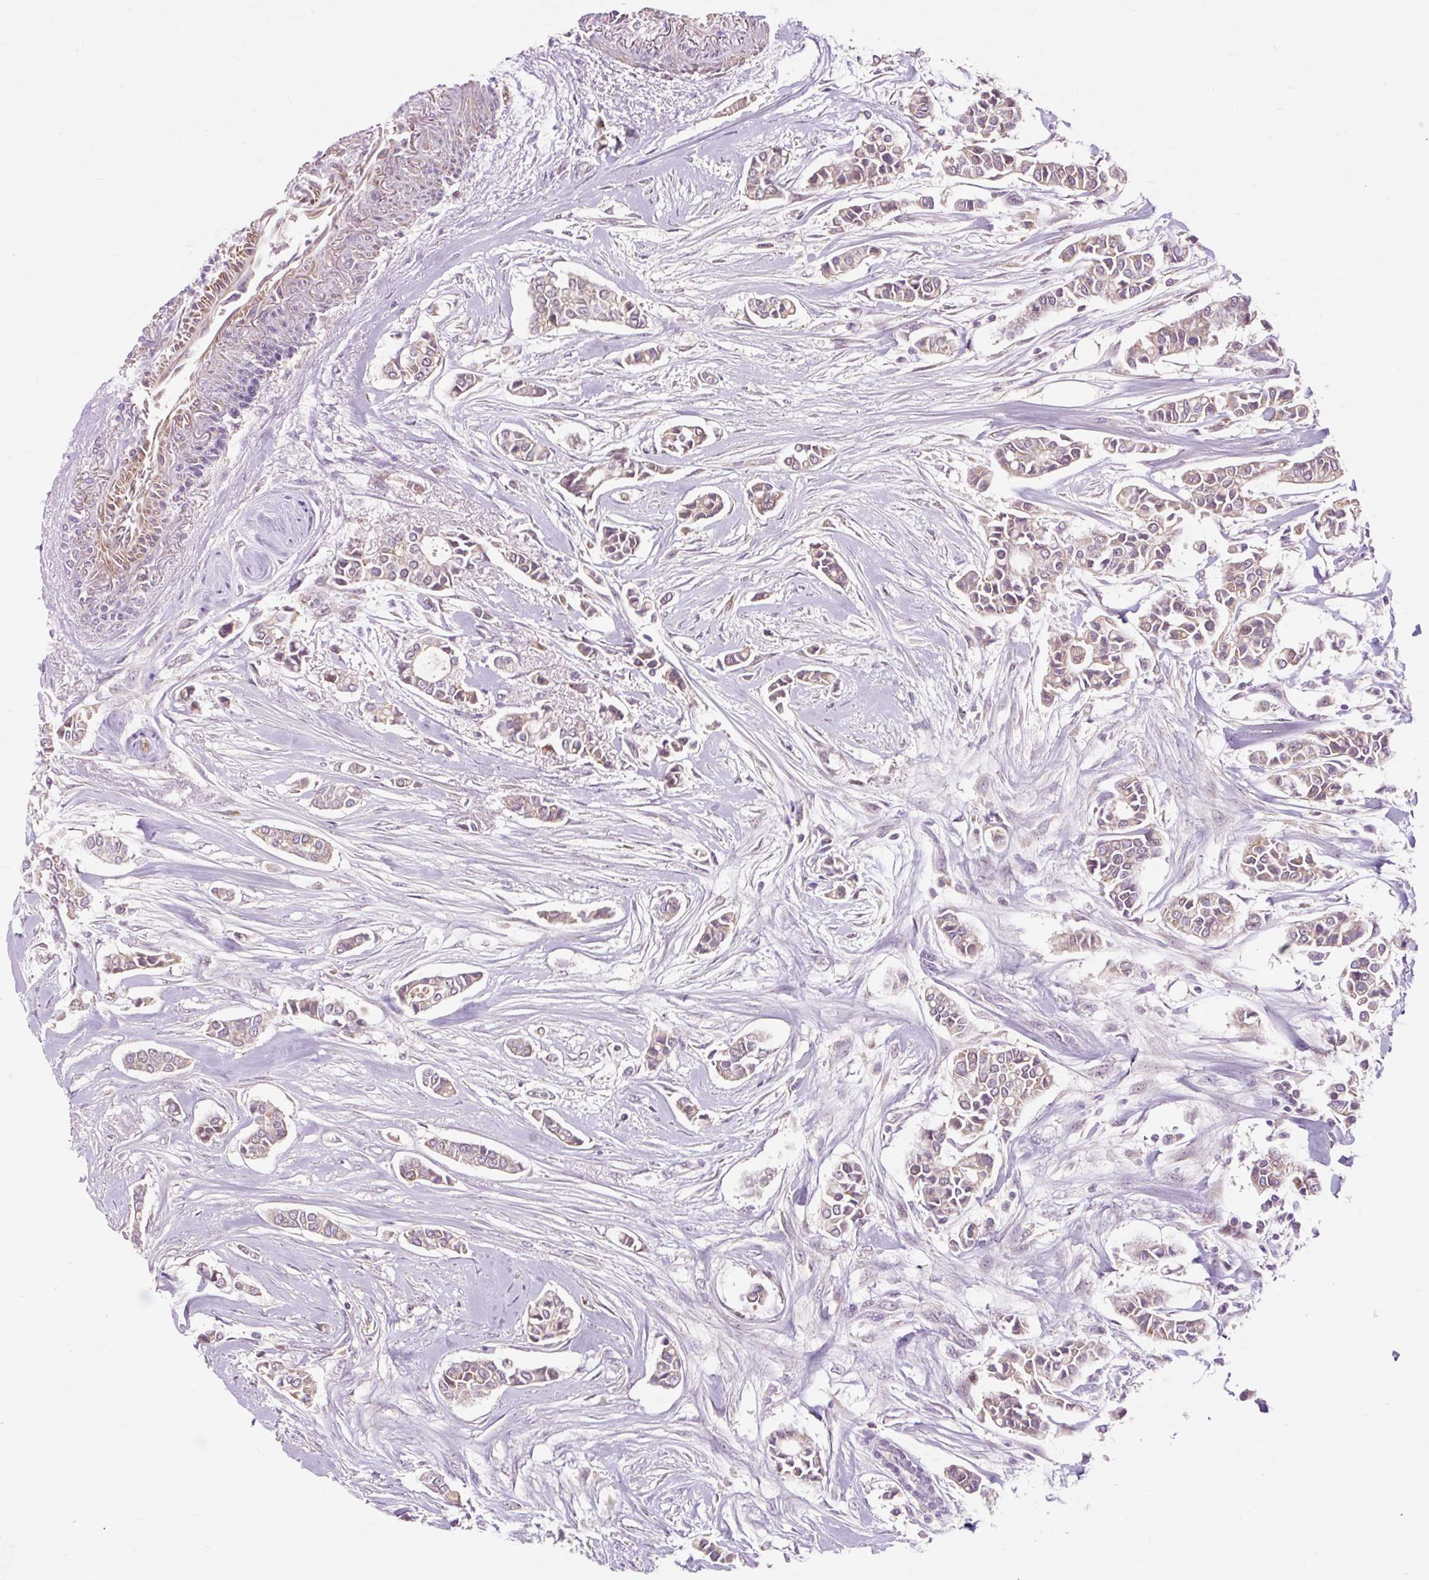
{"staining": {"intensity": "weak", "quantity": ">75%", "location": "cytoplasmic/membranous"}, "tissue": "breast cancer", "cell_type": "Tumor cells", "image_type": "cancer", "snomed": [{"axis": "morphology", "description": "Duct carcinoma"}, {"axis": "topography", "description": "Breast"}], "caption": "Human breast cancer stained for a protein (brown) demonstrates weak cytoplasmic/membranous positive expression in about >75% of tumor cells.", "gene": "PRIMPOL", "patient": {"sex": "female", "age": 84}}